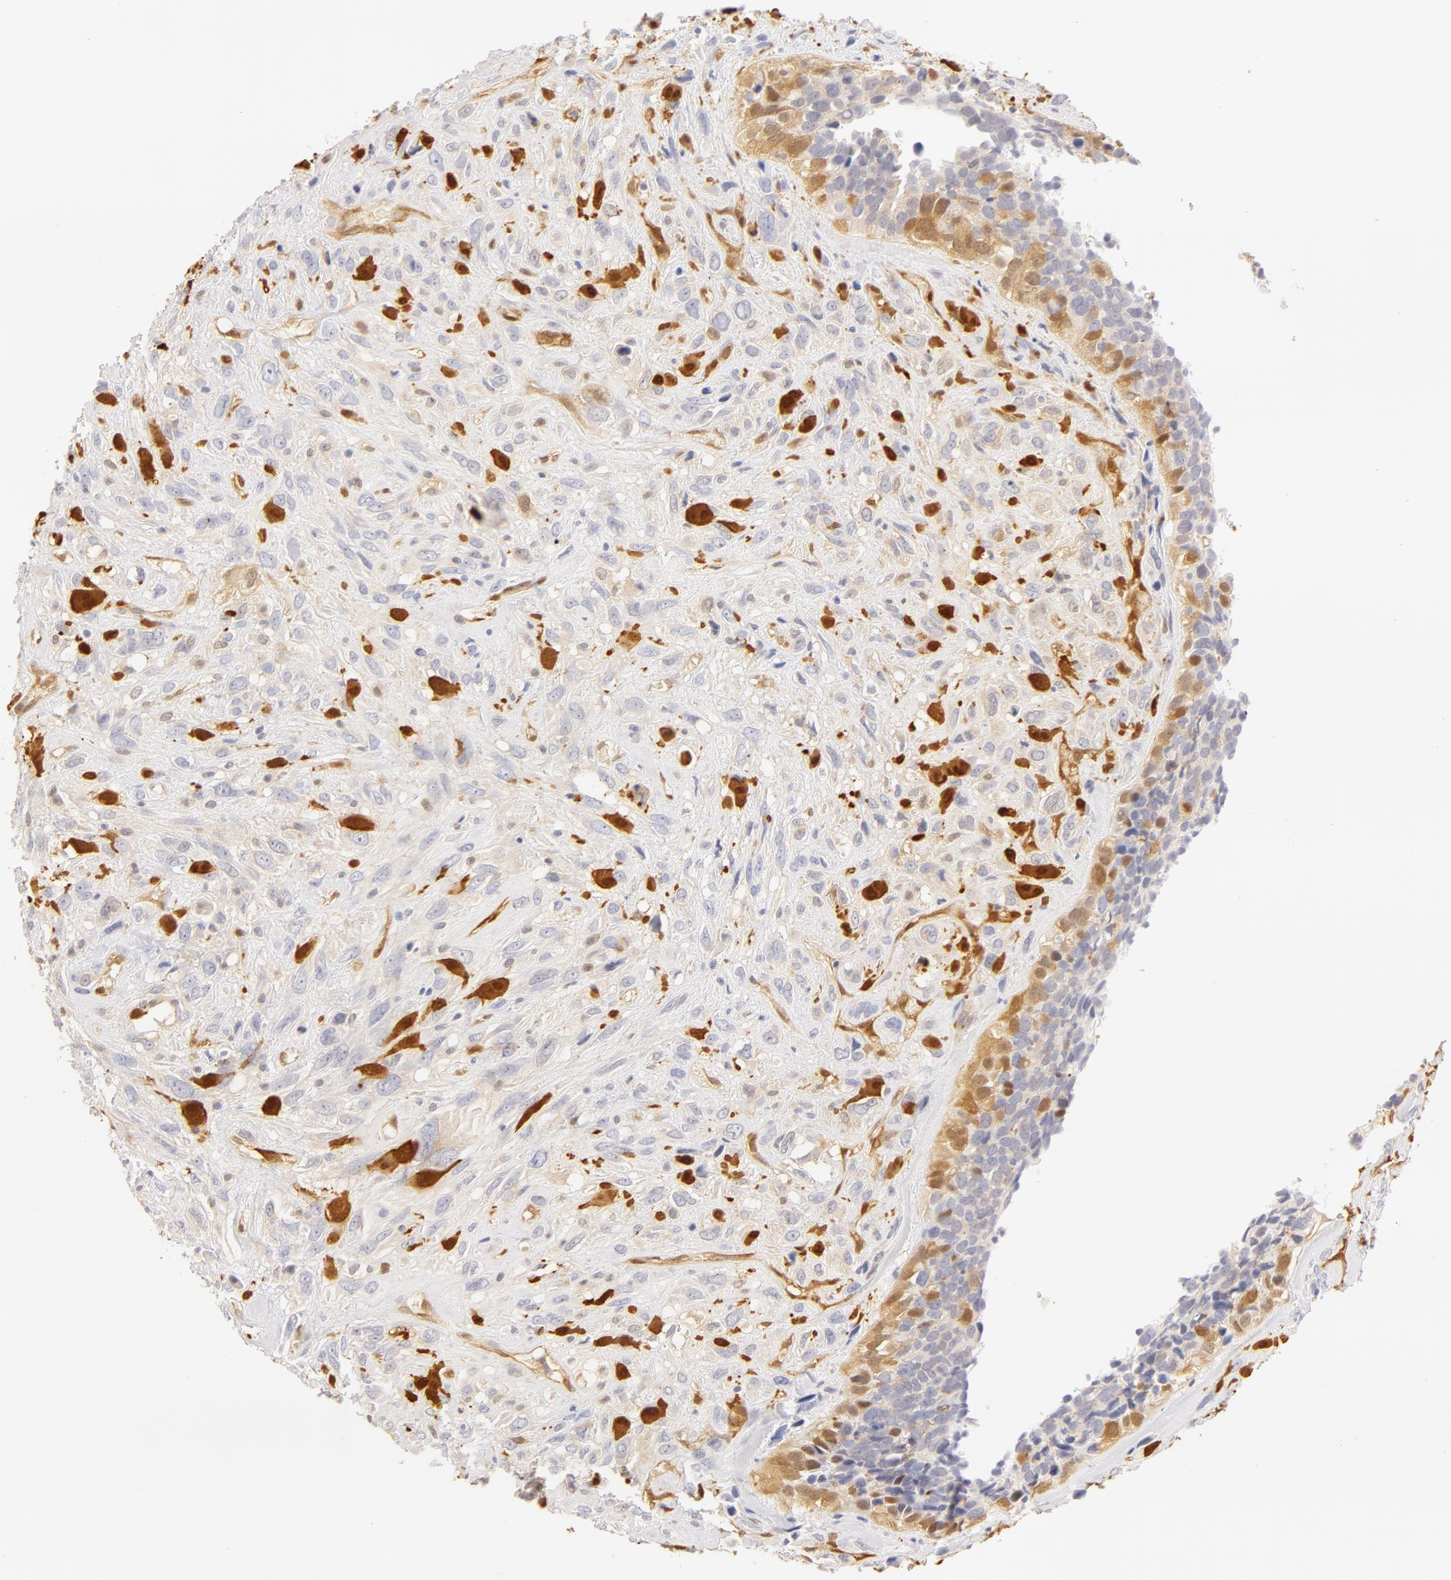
{"staining": {"intensity": "weak", "quantity": "<25%", "location": "cytoplasmic/membranous,nuclear"}, "tissue": "breast cancer", "cell_type": "Tumor cells", "image_type": "cancer", "snomed": [{"axis": "morphology", "description": "Neoplasm, malignant, NOS"}, {"axis": "topography", "description": "Breast"}], "caption": "Tumor cells are negative for protein expression in human breast cancer.", "gene": "CA2", "patient": {"sex": "female", "age": 50}}